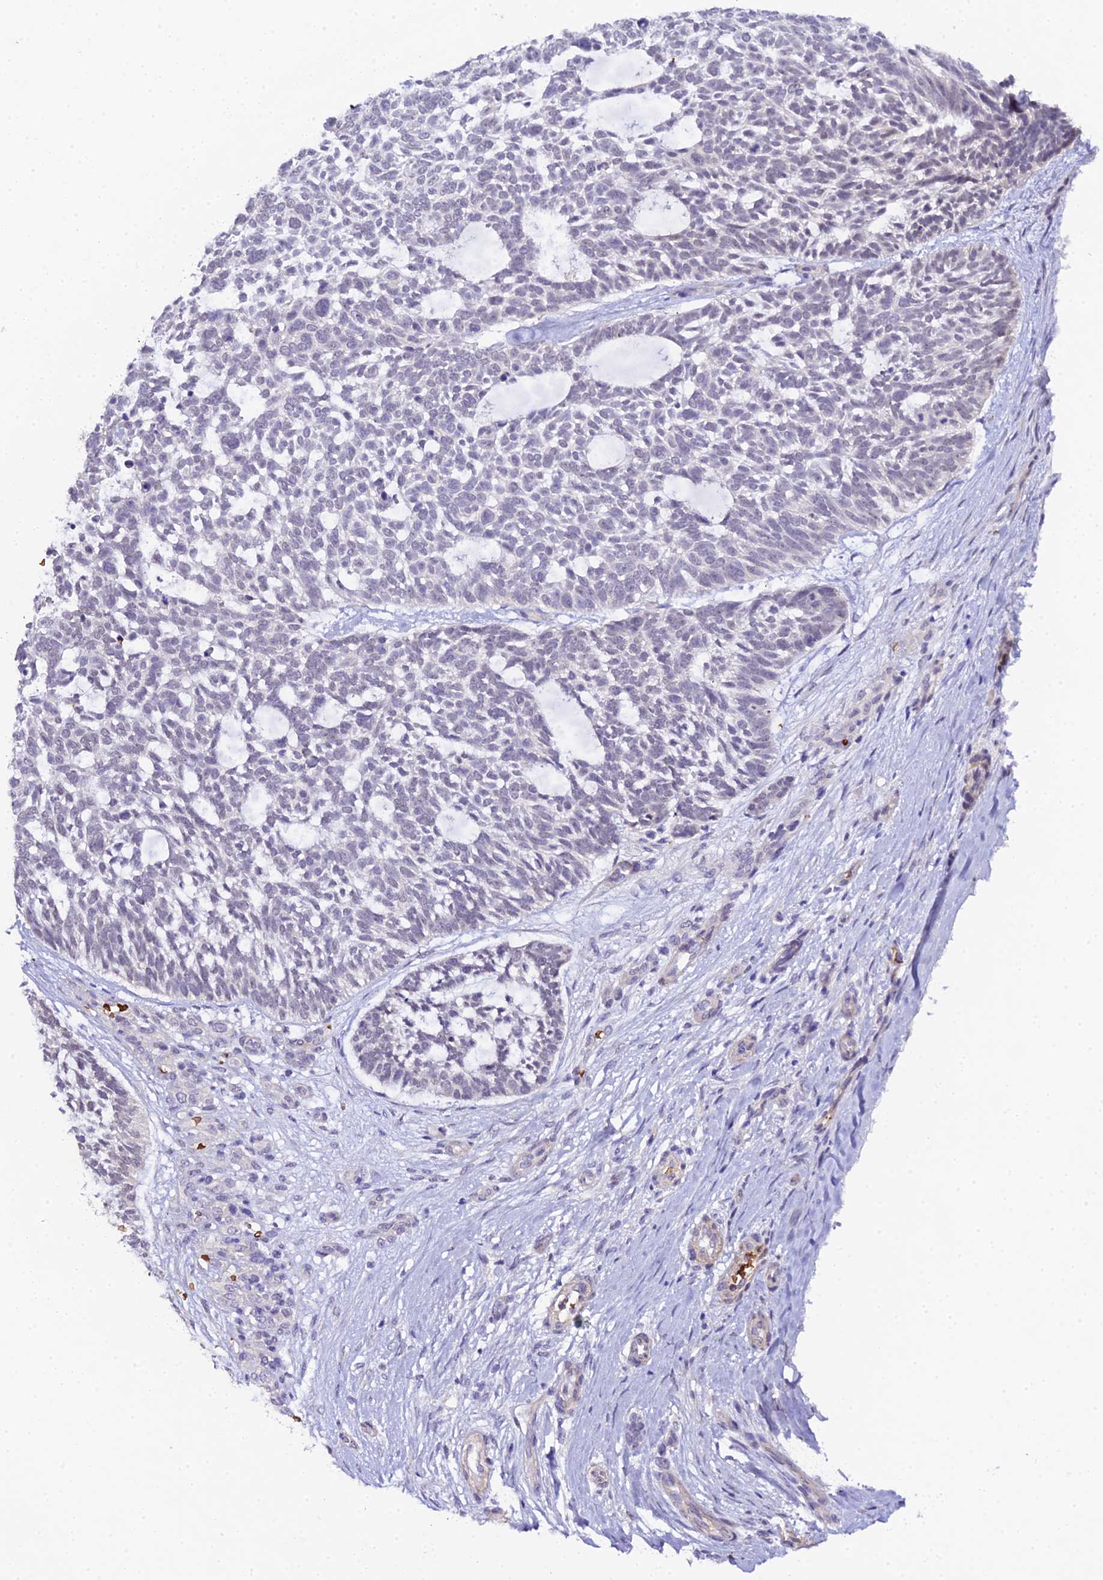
{"staining": {"intensity": "negative", "quantity": "none", "location": "none"}, "tissue": "skin cancer", "cell_type": "Tumor cells", "image_type": "cancer", "snomed": [{"axis": "morphology", "description": "Basal cell carcinoma"}, {"axis": "topography", "description": "Skin"}], "caption": "An immunohistochemistry (IHC) image of basal cell carcinoma (skin) is shown. There is no staining in tumor cells of basal cell carcinoma (skin). (DAB immunohistochemistry with hematoxylin counter stain).", "gene": "CFAP45", "patient": {"sex": "male", "age": 88}}